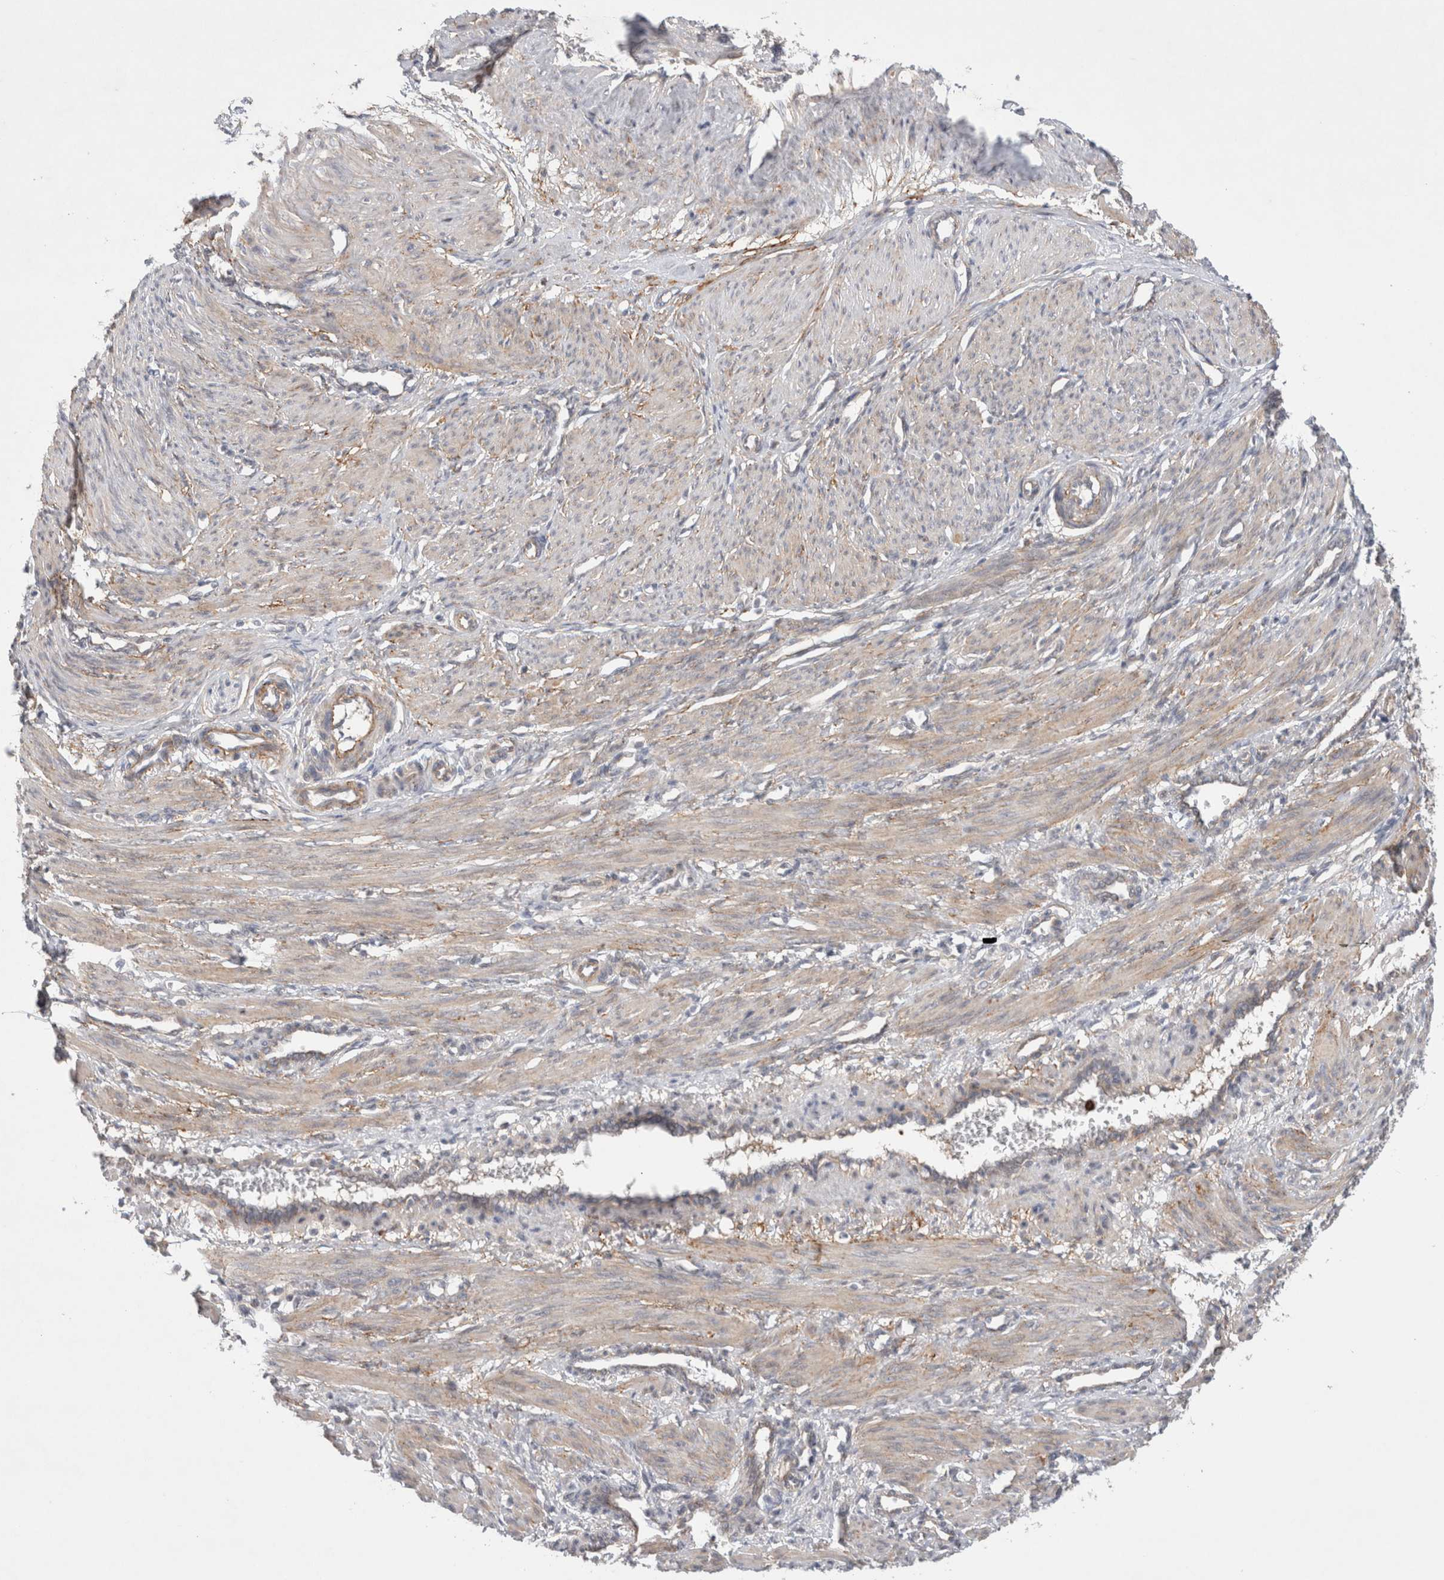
{"staining": {"intensity": "weak", "quantity": "<25%", "location": "cytoplasmic/membranous"}, "tissue": "smooth muscle", "cell_type": "Smooth muscle cells", "image_type": "normal", "snomed": [{"axis": "morphology", "description": "Normal tissue, NOS"}, {"axis": "topography", "description": "Endometrium"}], "caption": "This histopathology image is of benign smooth muscle stained with immunohistochemistry to label a protein in brown with the nuclei are counter-stained blue. There is no expression in smooth muscle cells. Brightfield microscopy of immunohistochemistry (IHC) stained with DAB (3,3'-diaminobenzidine) (brown) and hematoxylin (blue), captured at high magnification.", "gene": "GSDMB", "patient": {"sex": "female", "age": 33}}